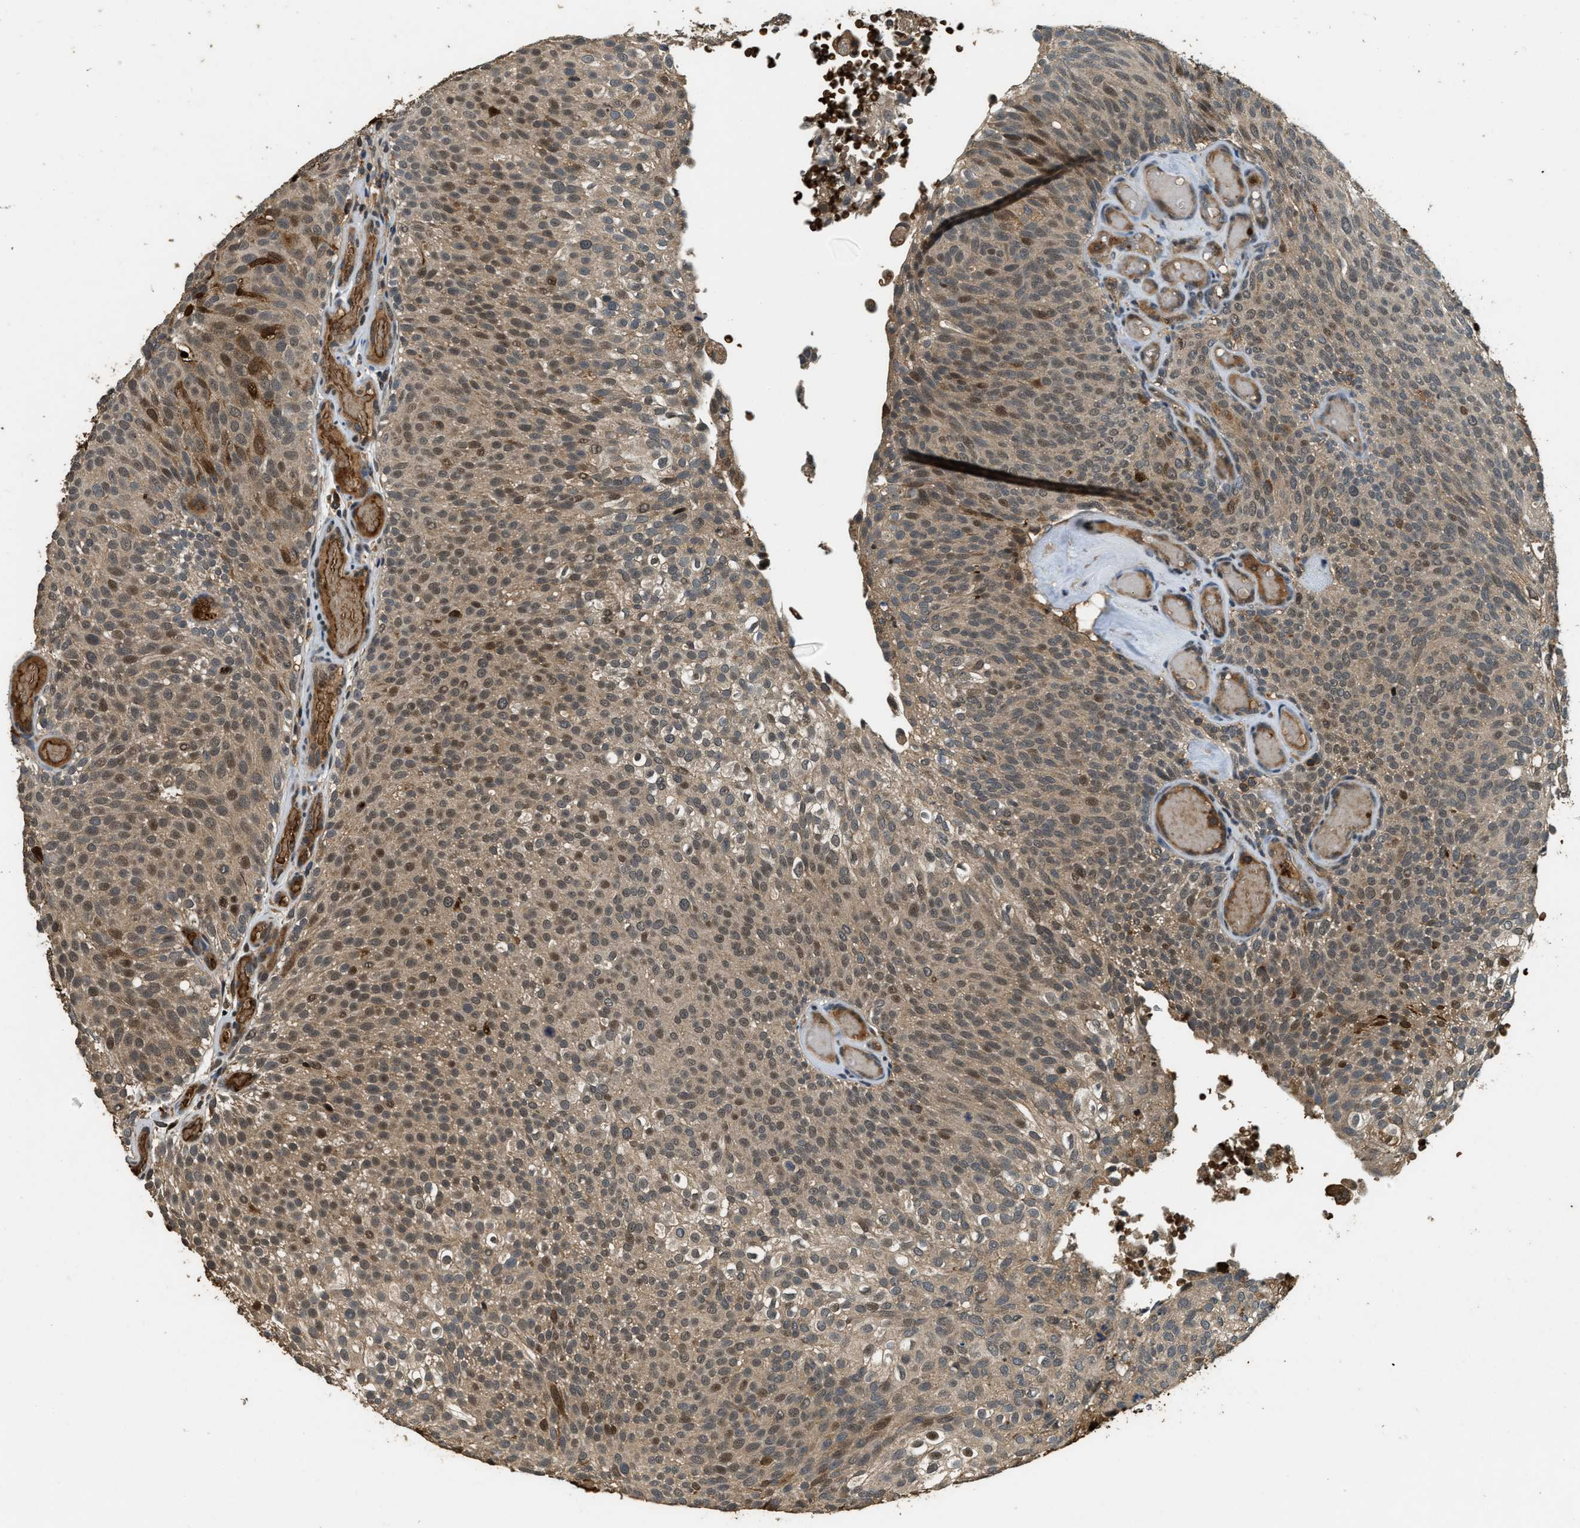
{"staining": {"intensity": "weak", "quantity": ">75%", "location": "cytoplasmic/membranous,nuclear"}, "tissue": "urothelial cancer", "cell_type": "Tumor cells", "image_type": "cancer", "snomed": [{"axis": "morphology", "description": "Urothelial carcinoma, Low grade"}, {"axis": "topography", "description": "Urinary bladder"}], "caption": "A brown stain labels weak cytoplasmic/membranous and nuclear expression of a protein in low-grade urothelial carcinoma tumor cells.", "gene": "RNF141", "patient": {"sex": "male", "age": 78}}